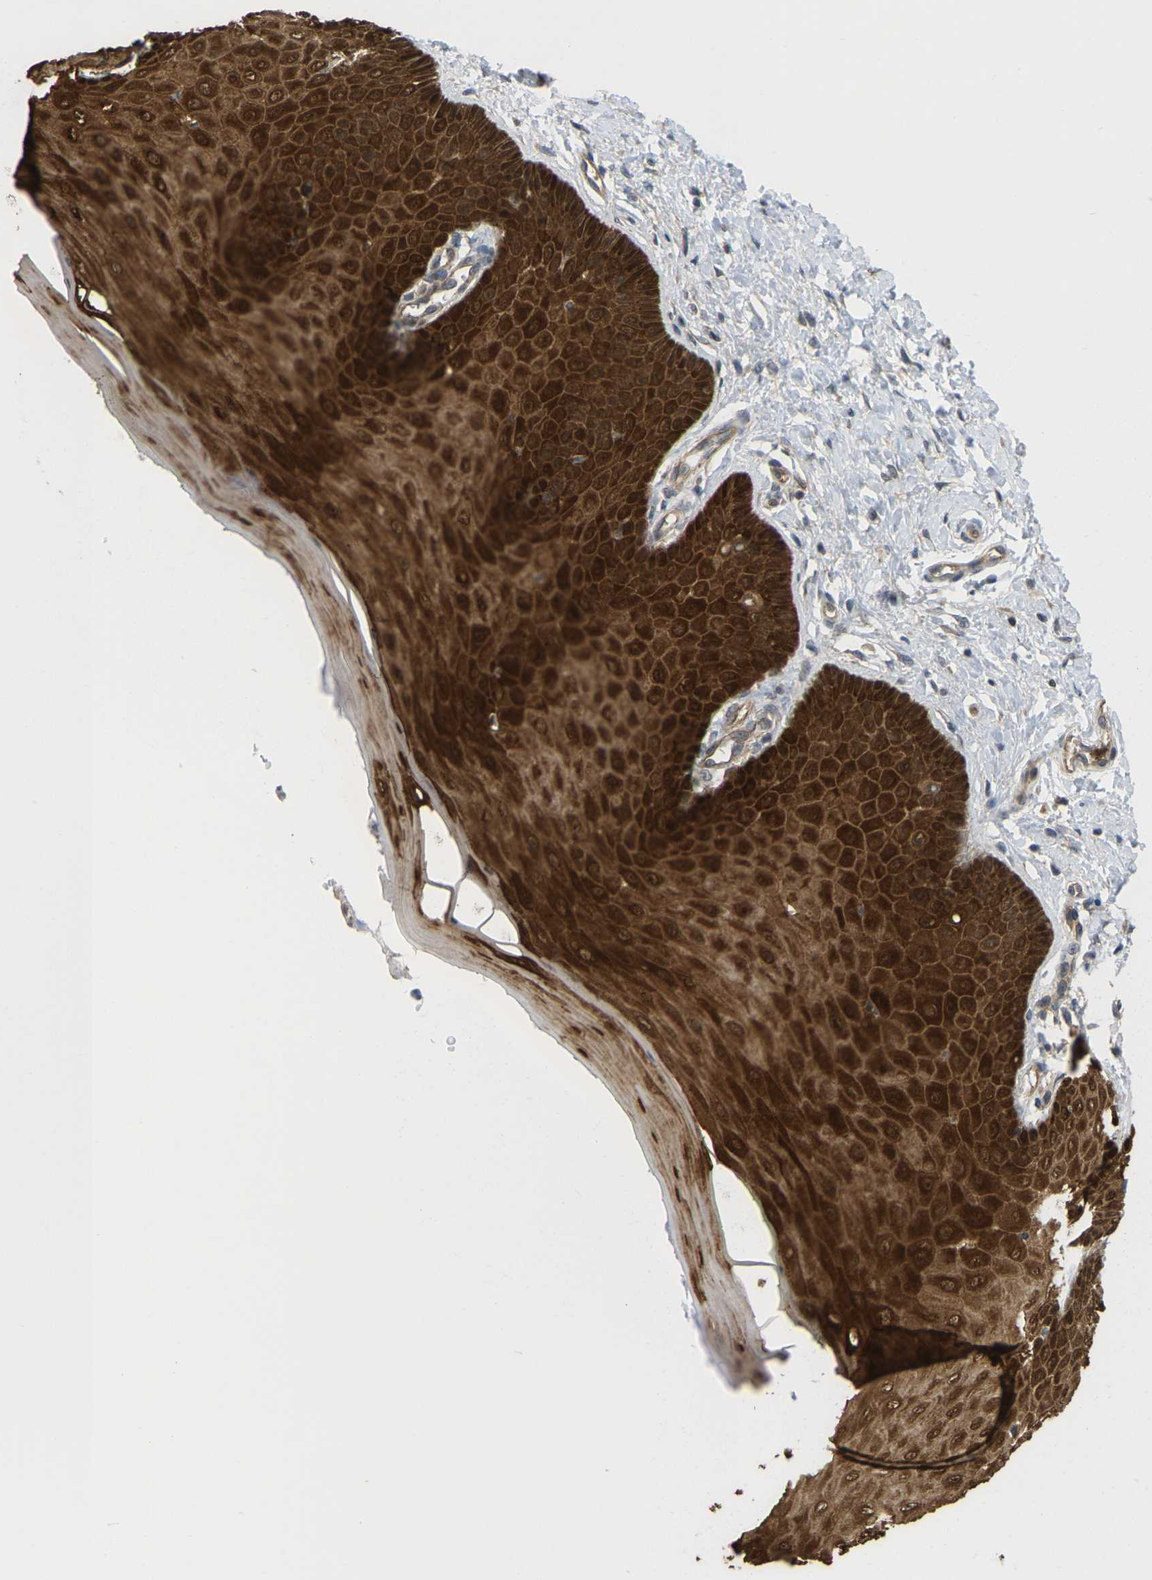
{"staining": {"intensity": "moderate", "quantity": ">75%", "location": "cytoplasmic/membranous,nuclear"}, "tissue": "cervix", "cell_type": "Glandular cells", "image_type": "normal", "snomed": [{"axis": "morphology", "description": "Normal tissue, NOS"}, {"axis": "topography", "description": "Cervix"}], "caption": "Immunohistochemical staining of normal cervix reveals moderate cytoplasmic/membranous,nuclear protein expression in approximately >75% of glandular cells.", "gene": "SERPINB5", "patient": {"sex": "female", "age": 55}}